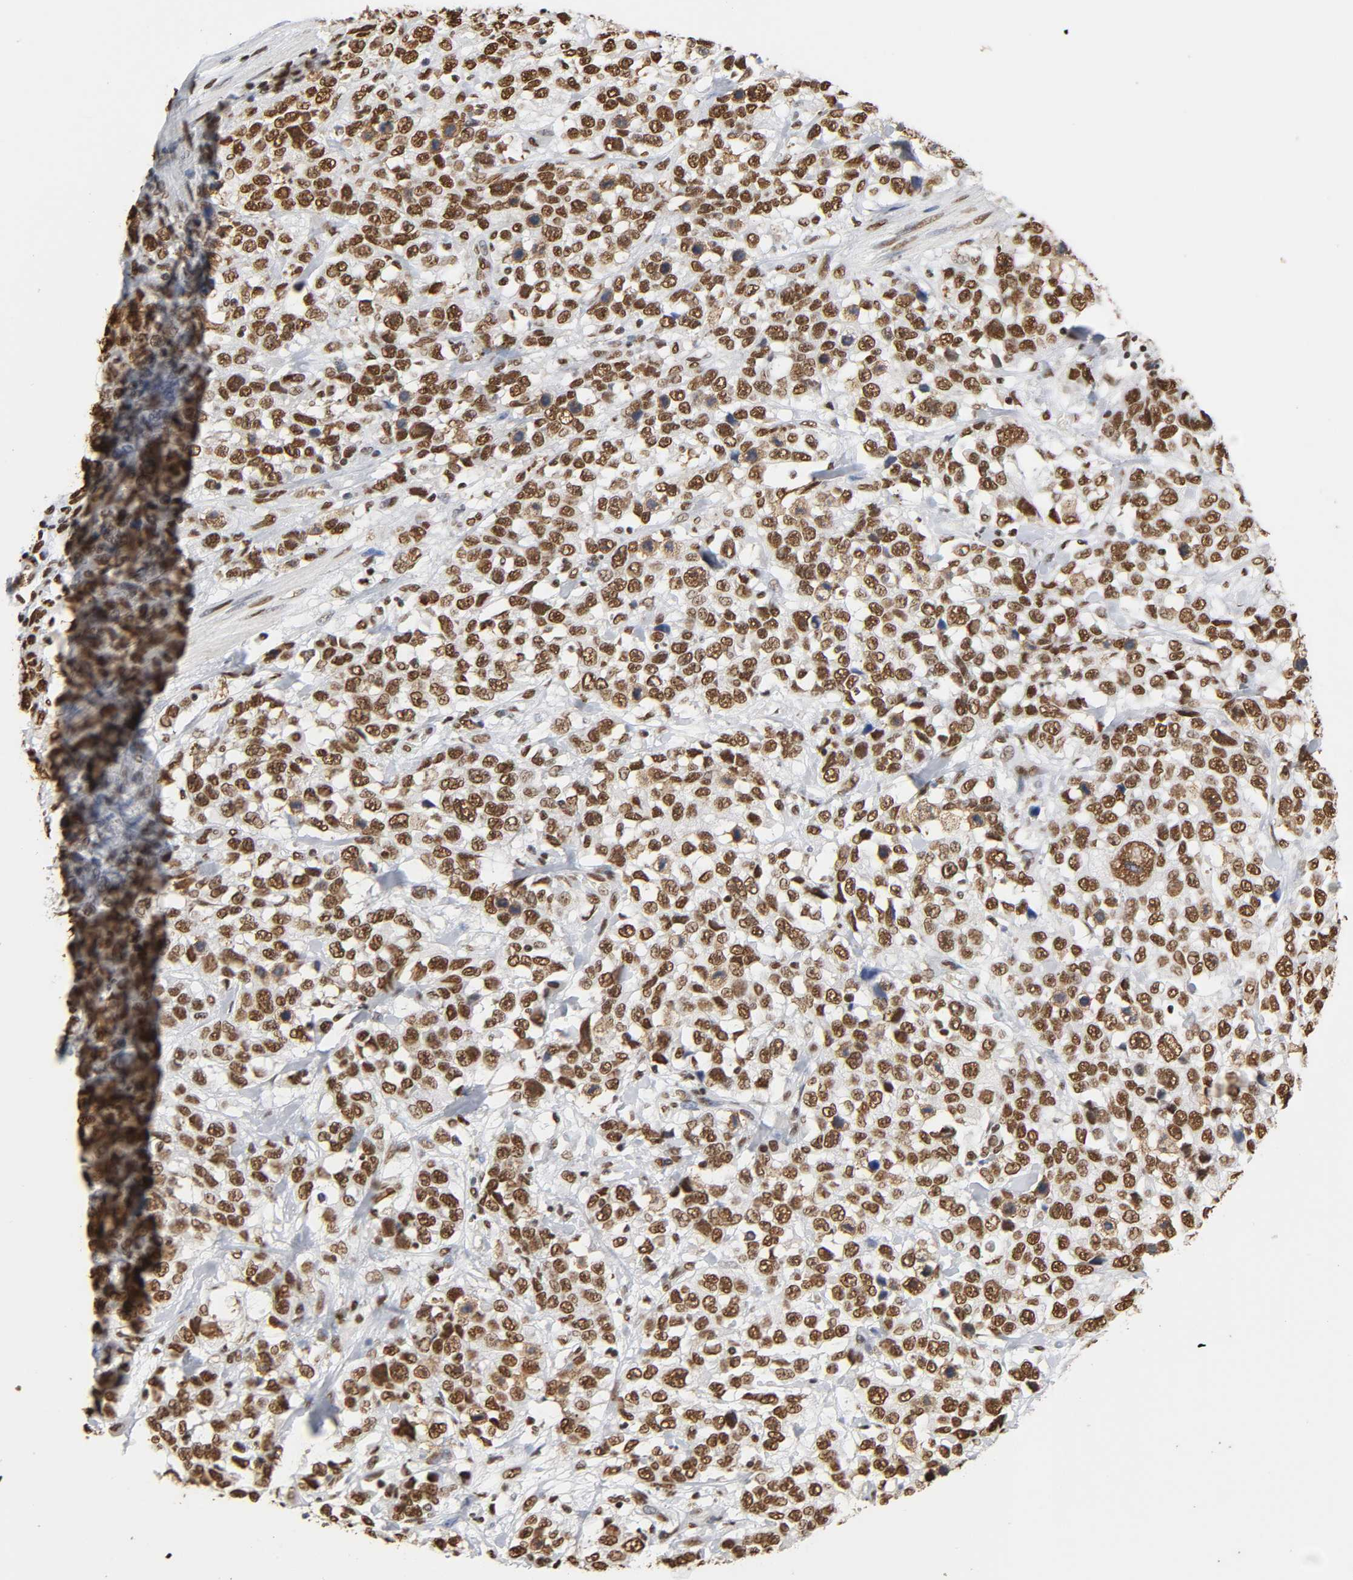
{"staining": {"intensity": "moderate", "quantity": ">75%", "location": "nuclear"}, "tissue": "stomach cancer", "cell_type": "Tumor cells", "image_type": "cancer", "snomed": [{"axis": "morphology", "description": "Normal tissue, NOS"}, {"axis": "morphology", "description": "Adenocarcinoma, NOS"}, {"axis": "topography", "description": "Stomach"}], "caption": "Protein staining displays moderate nuclear staining in about >75% of tumor cells in stomach cancer.", "gene": "HNRNPC", "patient": {"sex": "male", "age": 48}}